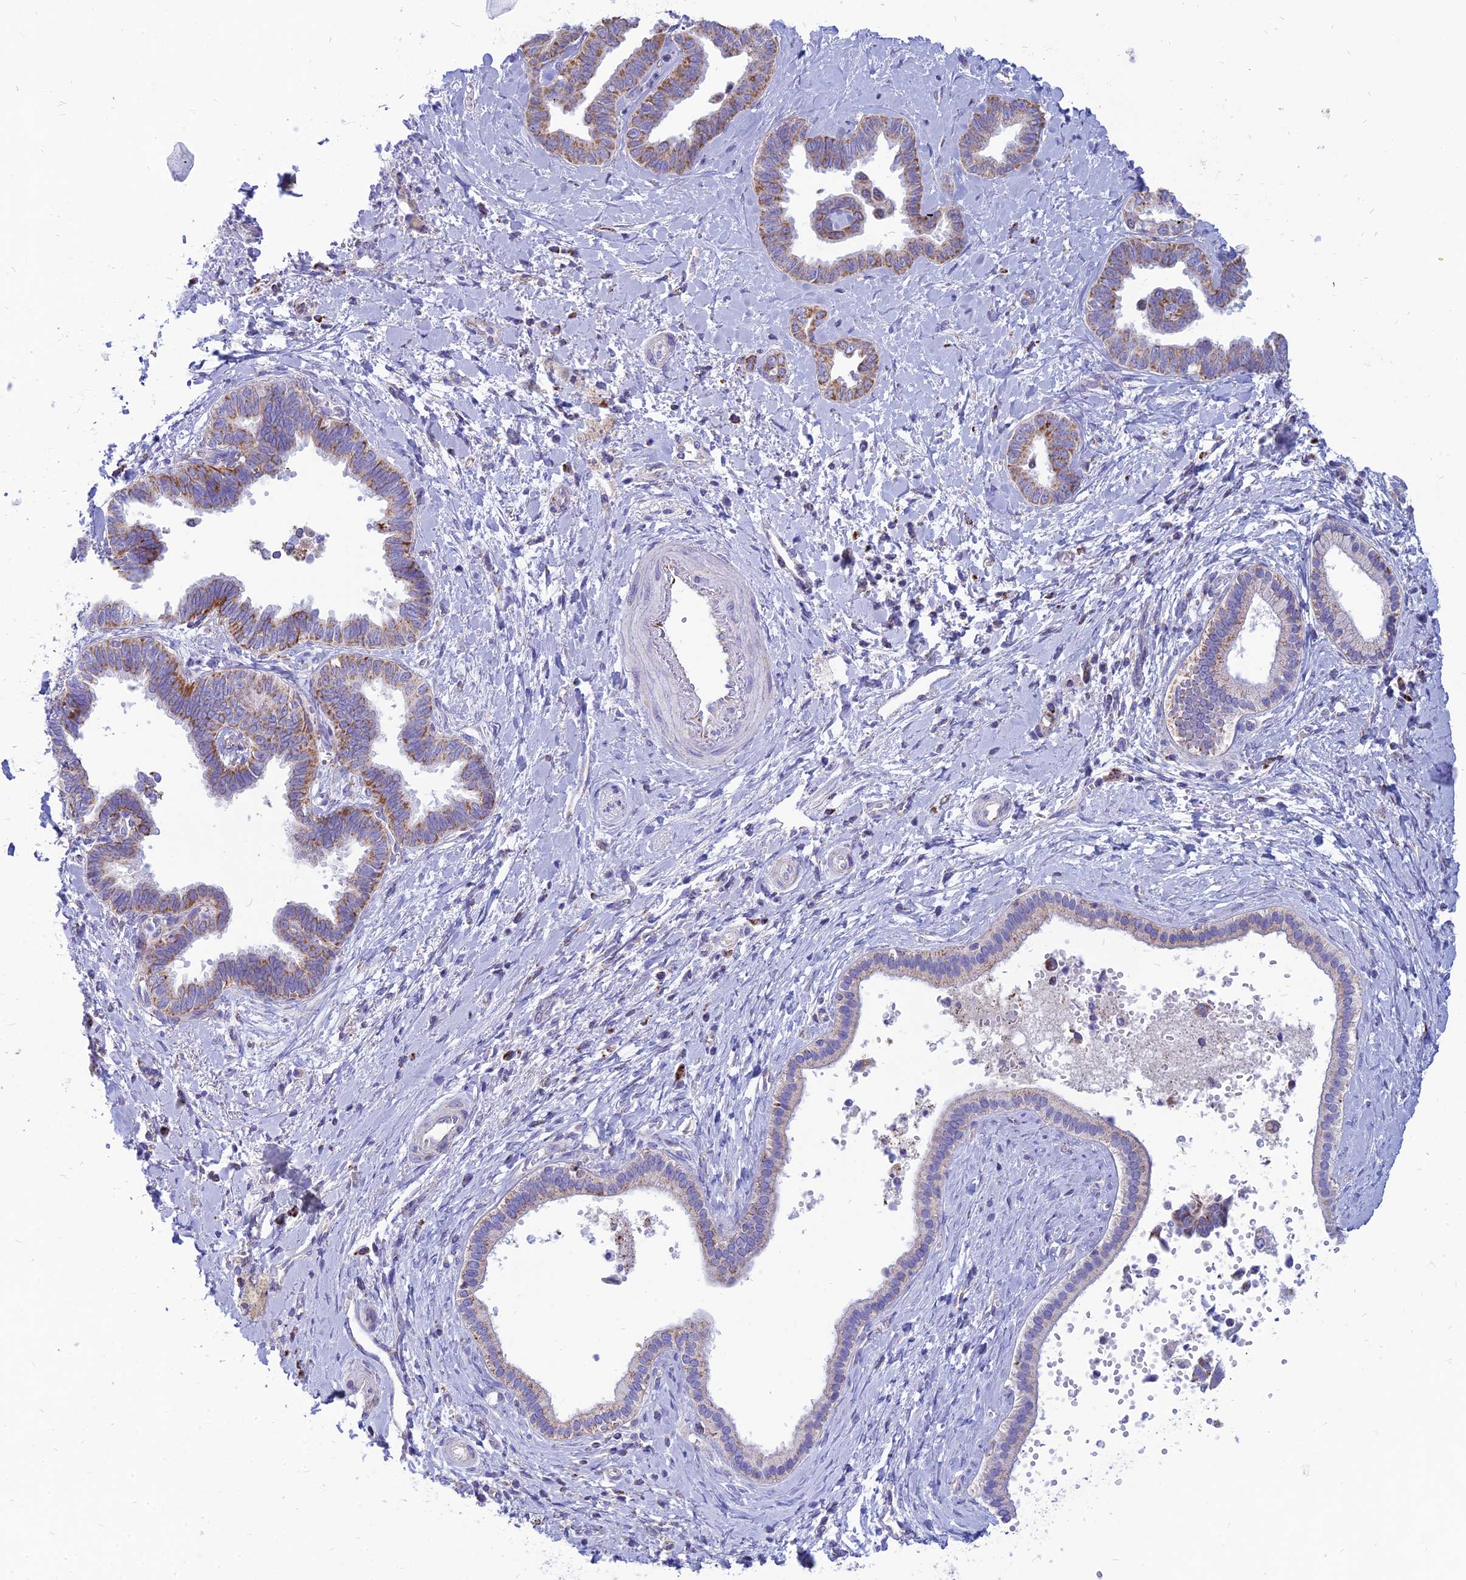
{"staining": {"intensity": "moderate", "quantity": "25%-75%", "location": "cytoplasmic/membranous"}, "tissue": "liver cancer", "cell_type": "Tumor cells", "image_type": "cancer", "snomed": [{"axis": "morphology", "description": "Cholangiocarcinoma"}, {"axis": "topography", "description": "Liver"}], "caption": "DAB (3,3'-diaminobenzidine) immunohistochemical staining of liver cancer displays moderate cytoplasmic/membranous protein positivity in about 25%-75% of tumor cells.", "gene": "PACC1", "patient": {"sex": "female", "age": 77}}